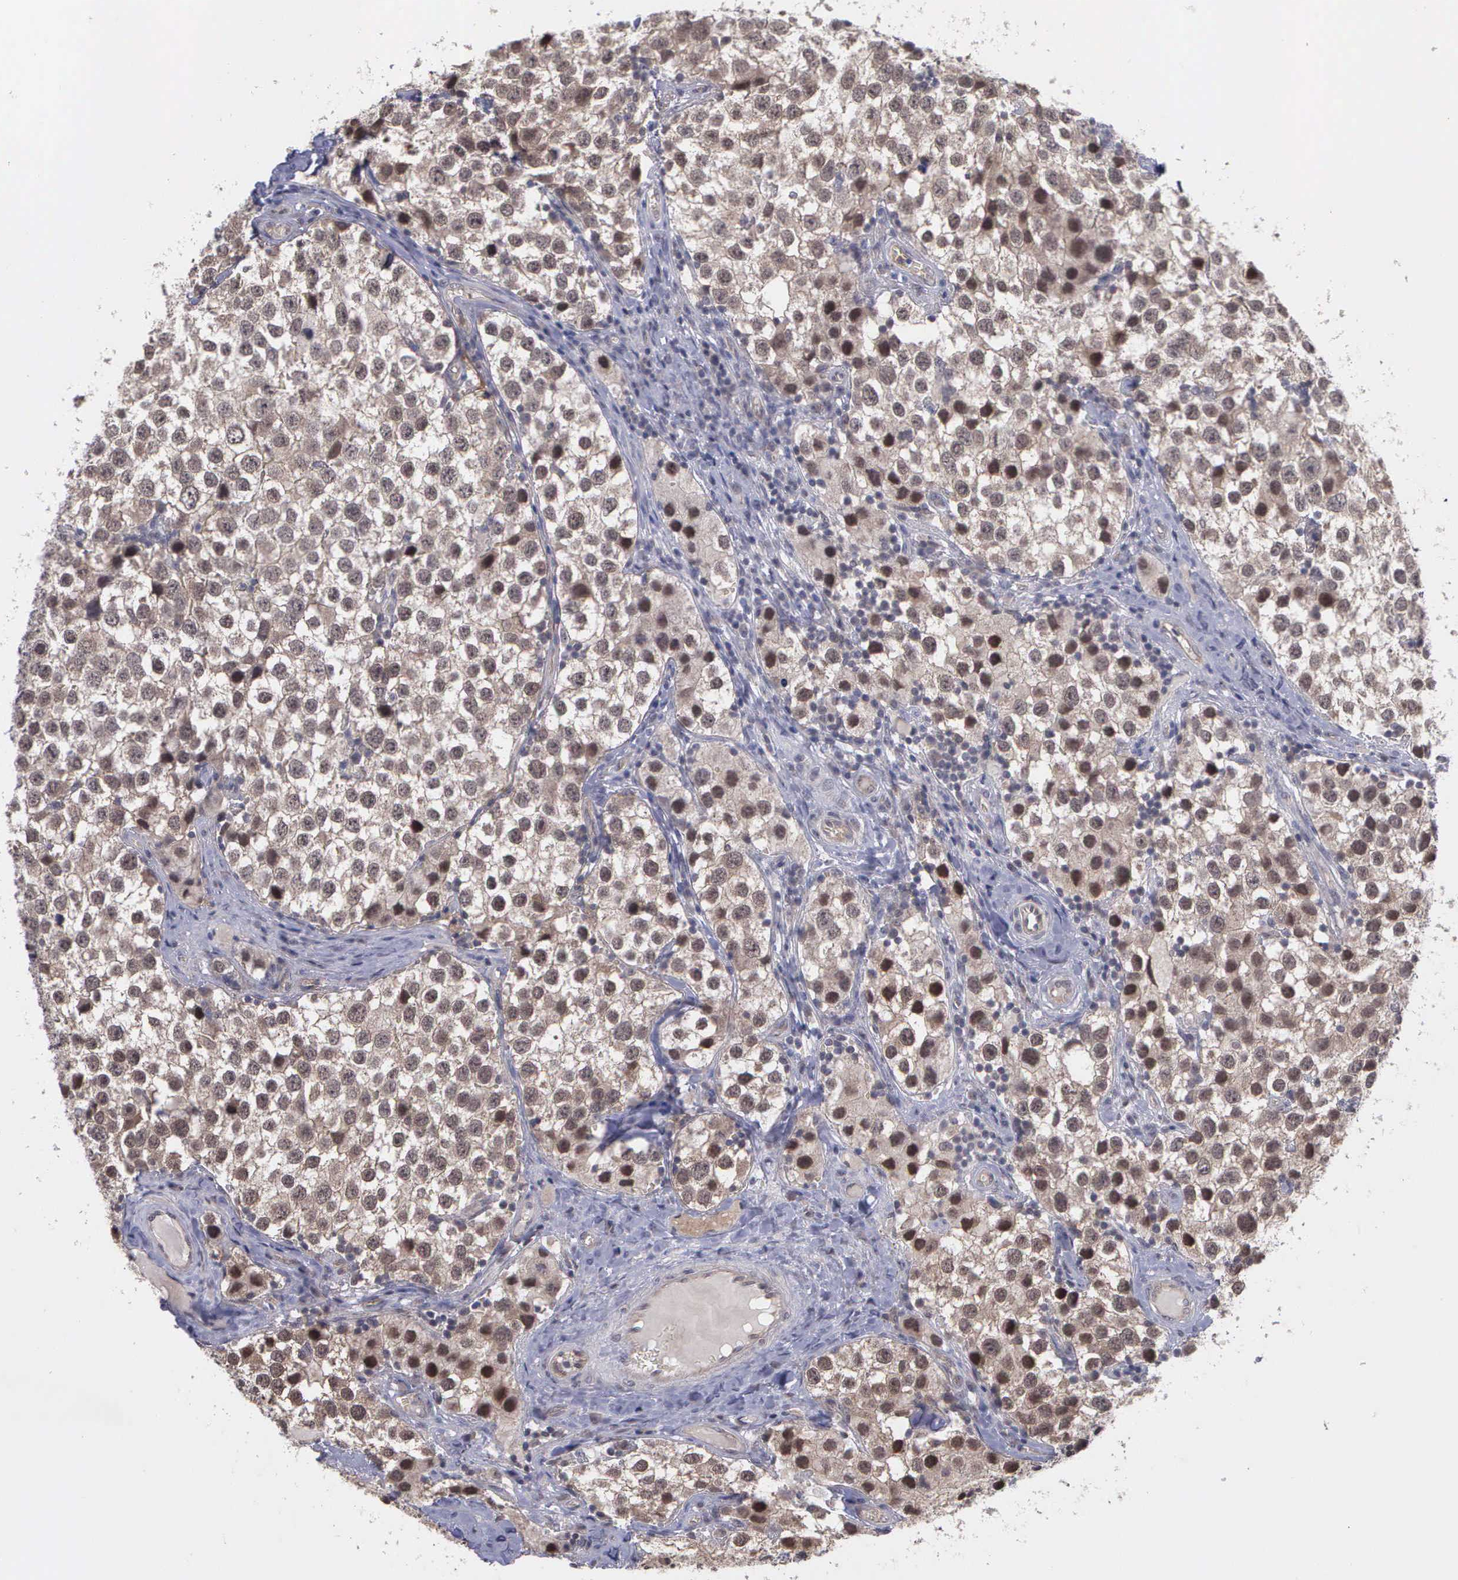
{"staining": {"intensity": "moderate", "quantity": "25%-75%", "location": "nuclear"}, "tissue": "testis cancer", "cell_type": "Tumor cells", "image_type": "cancer", "snomed": [{"axis": "morphology", "description": "Seminoma, NOS"}, {"axis": "topography", "description": "Testis"}], "caption": "Immunohistochemical staining of testis cancer (seminoma) exhibits medium levels of moderate nuclear positivity in about 25%-75% of tumor cells.", "gene": "MAP3K9", "patient": {"sex": "male", "age": 39}}